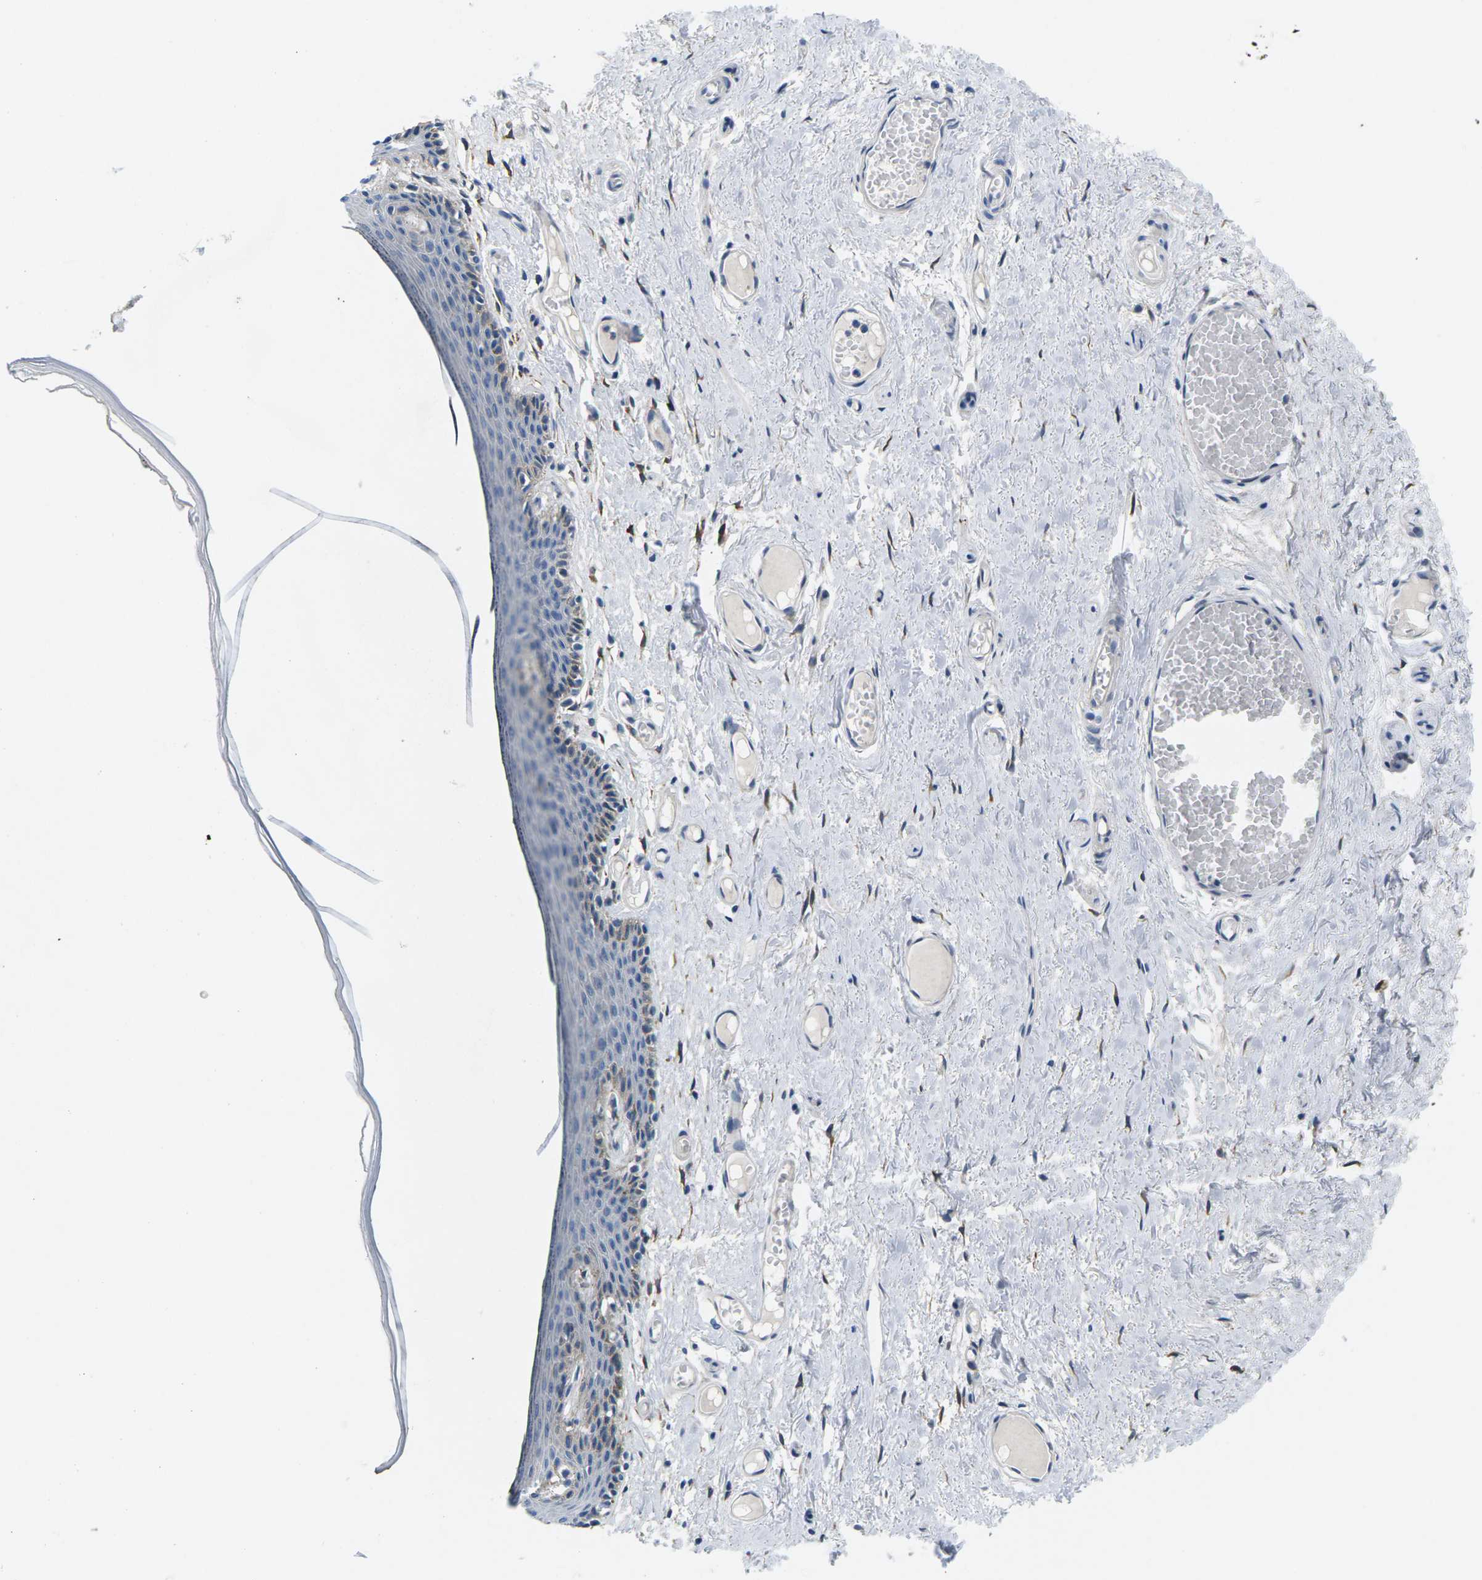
{"staining": {"intensity": "weak", "quantity": "<25%", "location": "cytoplasmic/membranous"}, "tissue": "skin", "cell_type": "Epidermal cells", "image_type": "normal", "snomed": [{"axis": "morphology", "description": "Normal tissue, NOS"}, {"axis": "topography", "description": "Adipose tissue"}, {"axis": "topography", "description": "Vascular tissue"}, {"axis": "topography", "description": "Anal"}, {"axis": "topography", "description": "Peripheral nerve tissue"}], "caption": "Epidermal cells show no significant protein positivity in benign skin. Nuclei are stained in blue.", "gene": "TSPAN2", "patient": {"sex": "female", "age": 54}}